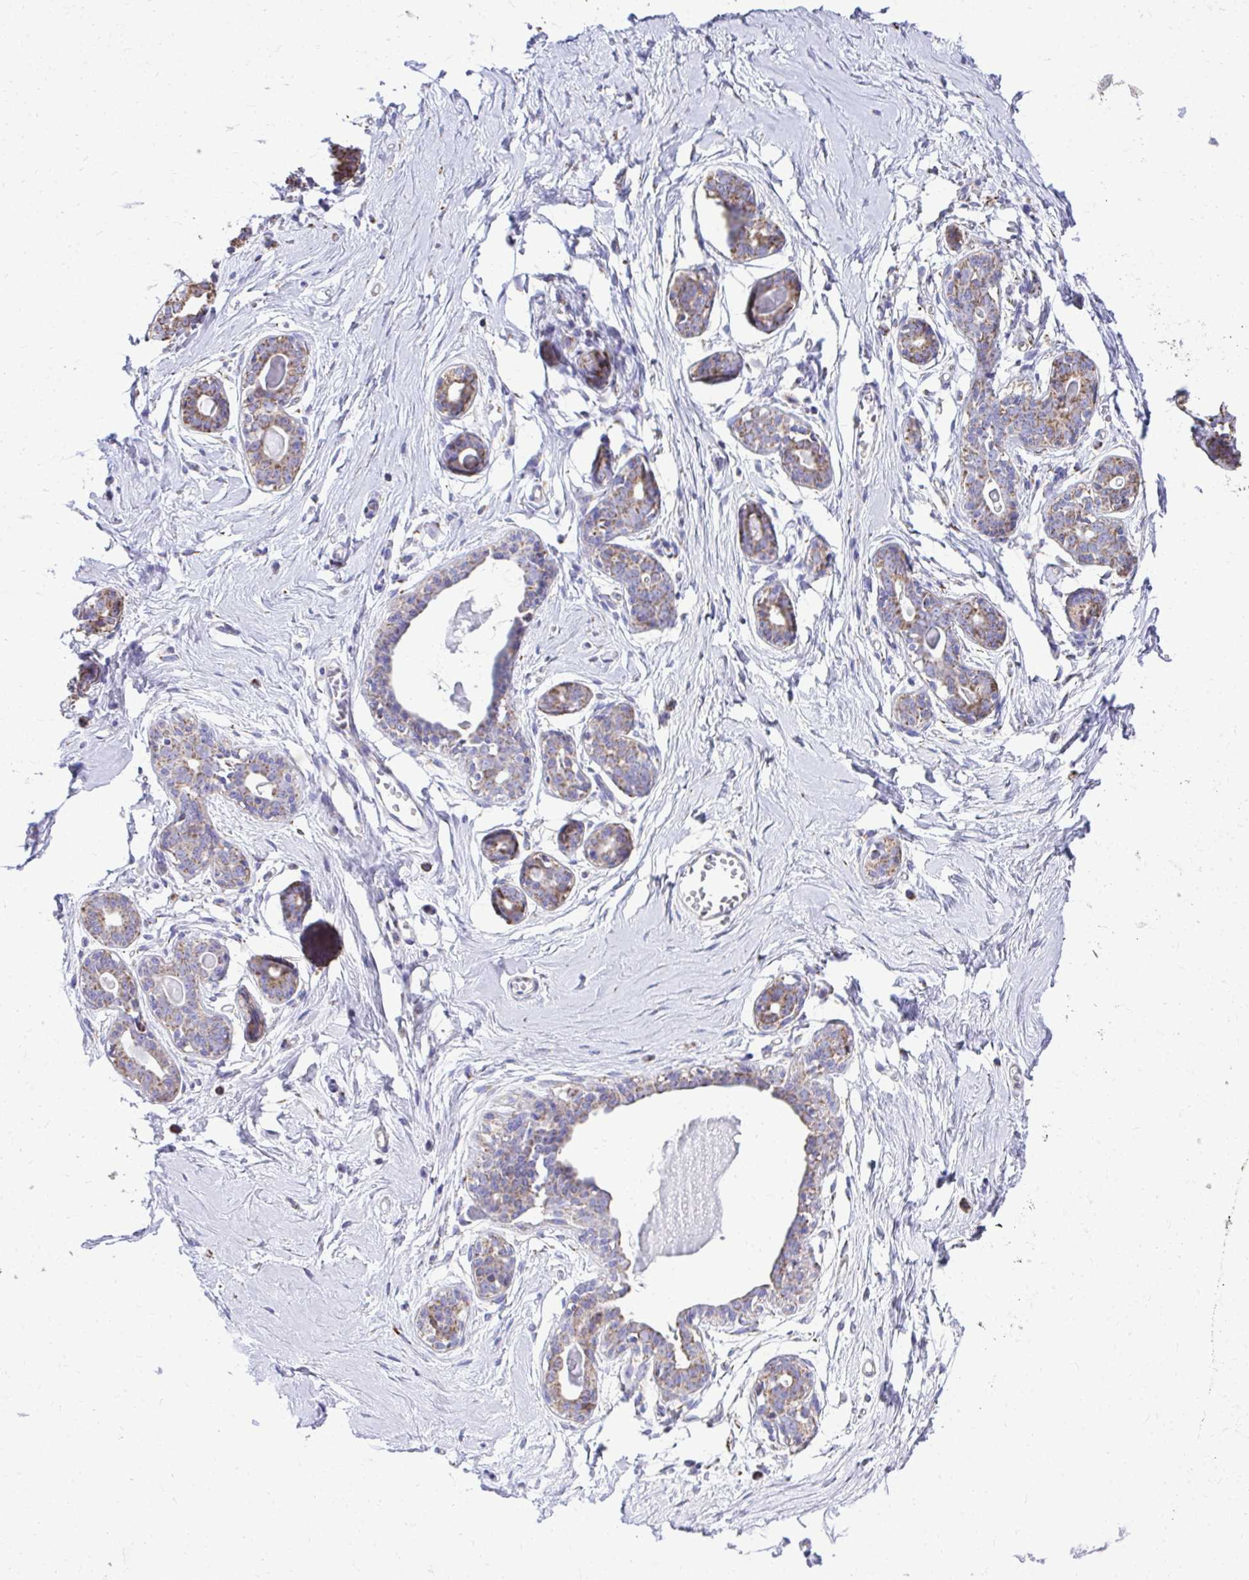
{"staining": {"intensity": "negative", "quantity": "none", "location": "none"}, "tissue": "breast", "cell_type": "Adipocytes", "image_type": "normal", "snomed": [{"axis": "morphology", "description": "Normal tissue, NOS"}, {"axis": "topography", "description": "Breast"}], "caption": "Photomicrograph shows no protein positivity in adipocytes of benign breast.", "gene": "MPZL2", "patient": {"sex": "female", "age": 45}}